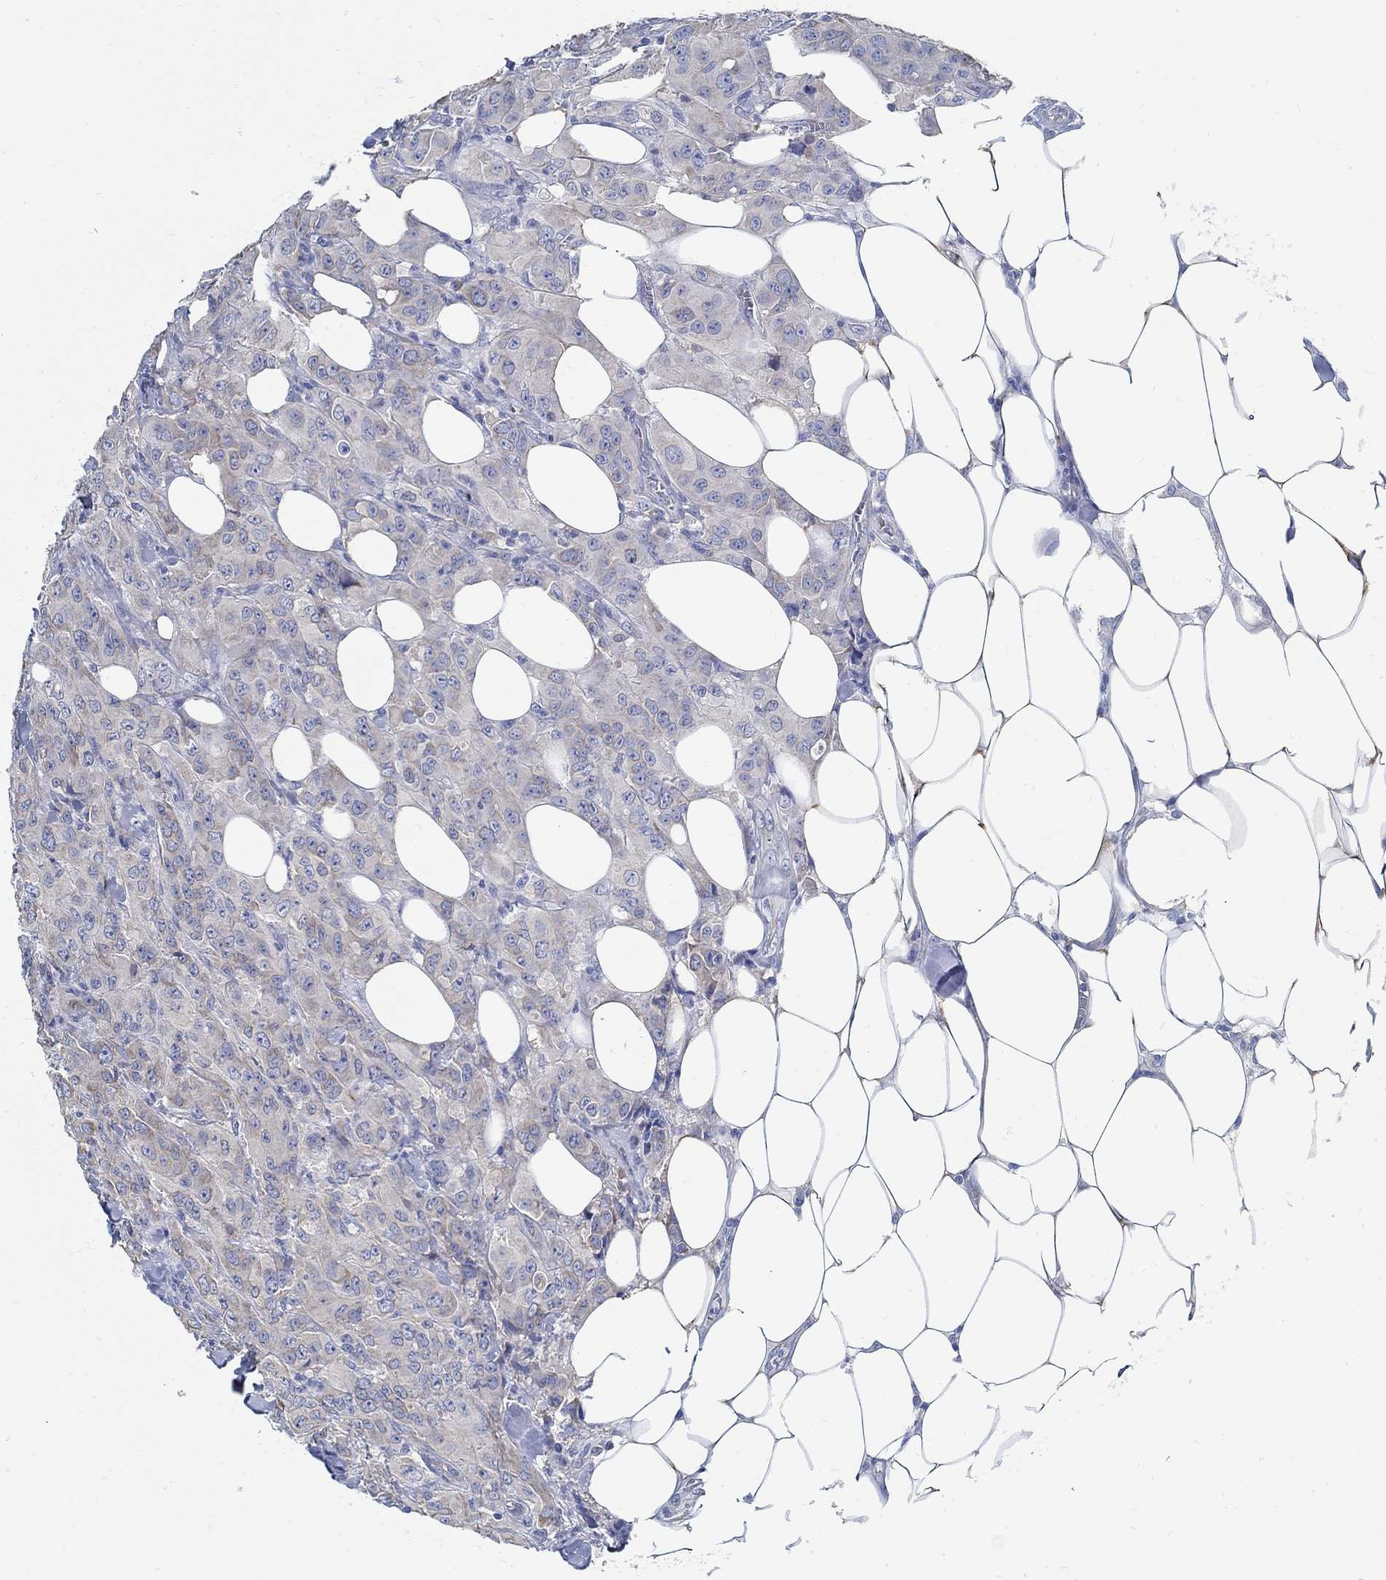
{"staining": {"intensity": "negative", "quantity": "none", "location": "none"}, "tissue": "breast cancer", "cell_type": "Tumor cells", "image_type": "cancer", "snomed": [{"axis": "morphology", "description": "Duct carcinoma"}, {"axis": "topography", "description": "Breast"}], "caption": "Histopathology image shows no protein positivity in tumor cells of infiltrating ductal carcinoma (breast) tissue.", "gene": "C15orf39", "patient": {"sex": "female", "age": 43}}